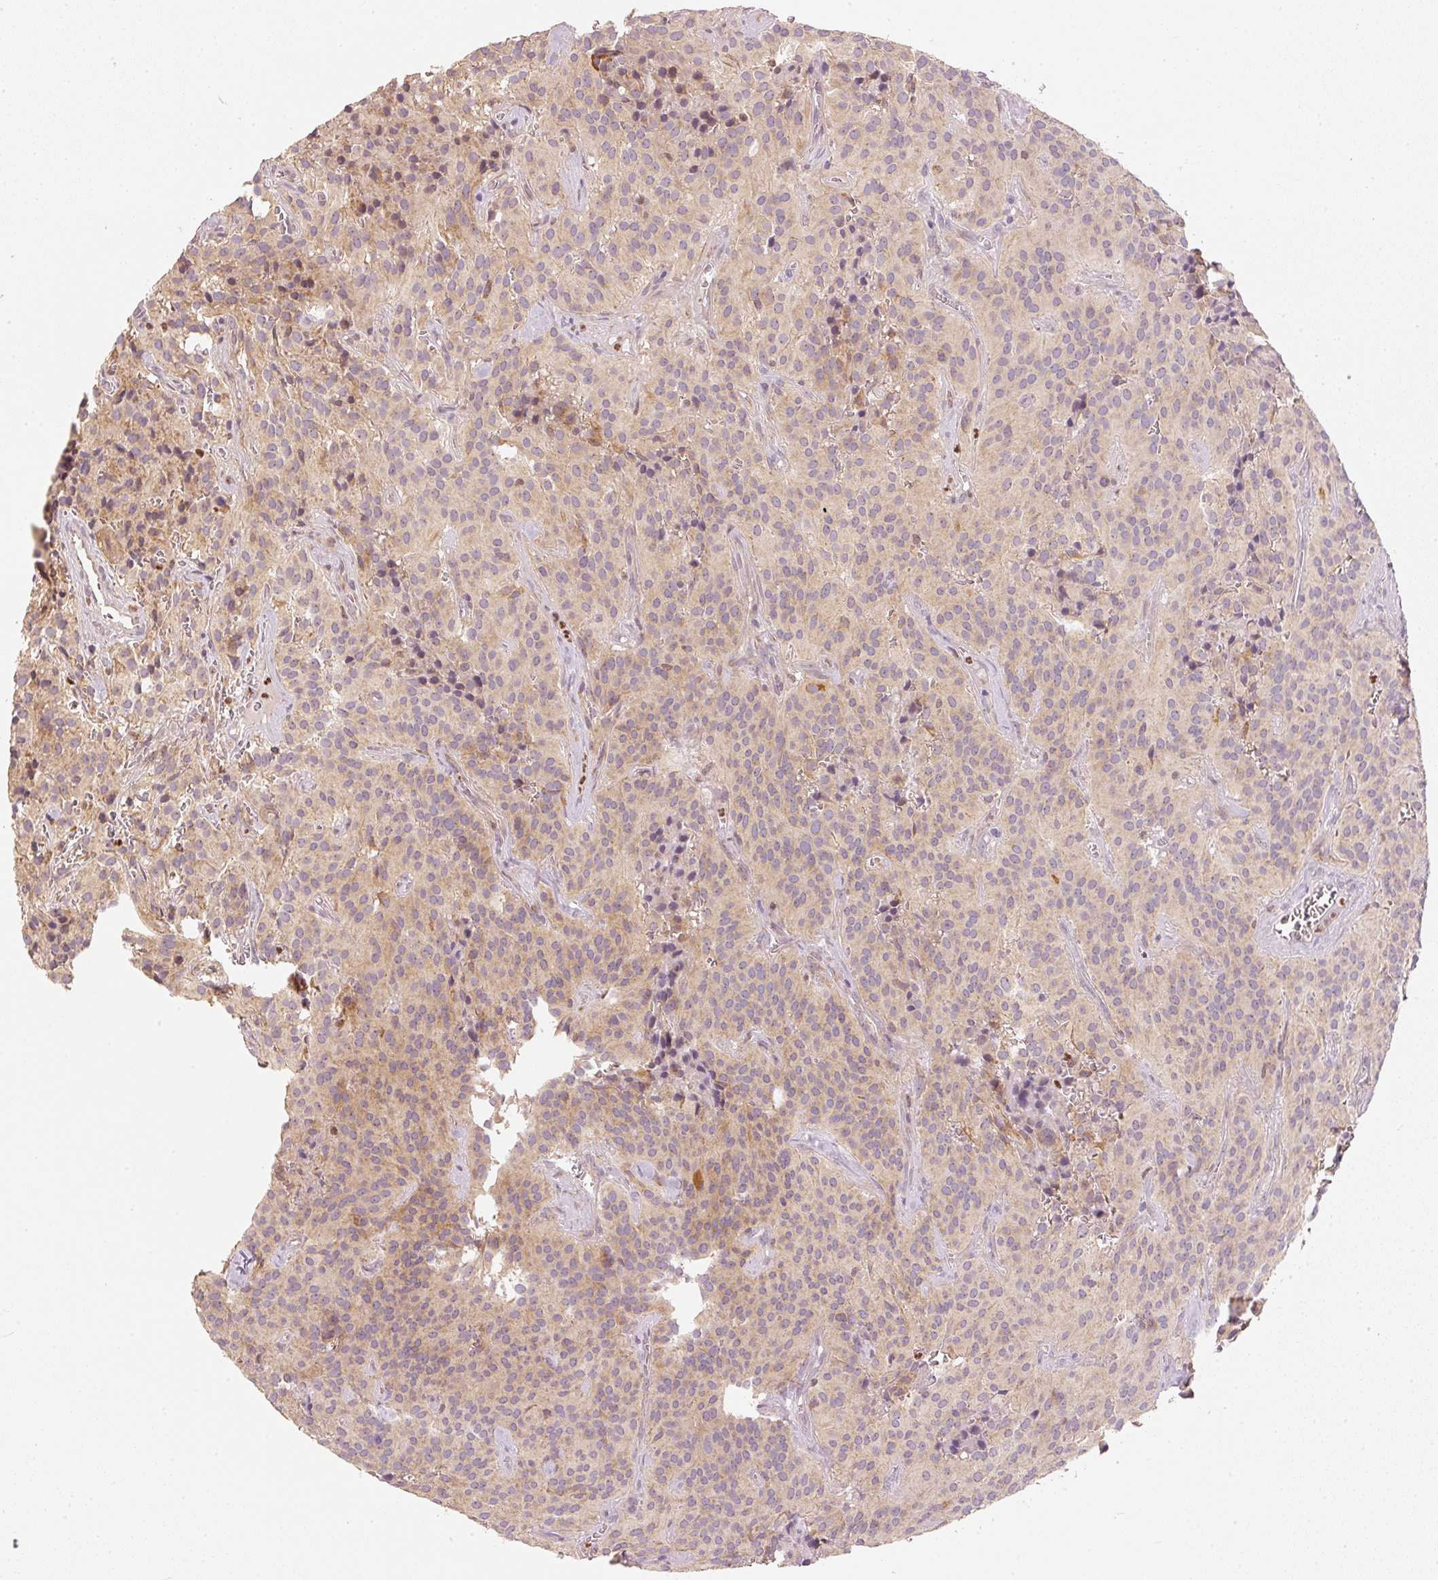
{"staining": {"intensity": "weak", "quantity": "25%-75%", "location": "cytoplasmic/membranous"}, "tissue": "glioma", "cell_type": "Tumor cells", "image_type": "cancer", "snomed": [{"axis": "morphology", "description": "Glioma, malignant, Low grade"}, {"axis": "topography", "description": "Brain"}], "caption": "DAB immunohistochemical staining of human malignant glioma (low-grade) displays weak cytoplasmic/membranous protein positivity in approximately 25%-75% of tumor cells. The protein is shown in brown color, while the nuclei are stained blue.", "gene": "MTHFD1L", "patient": {"sex": "male", "age": 42}}